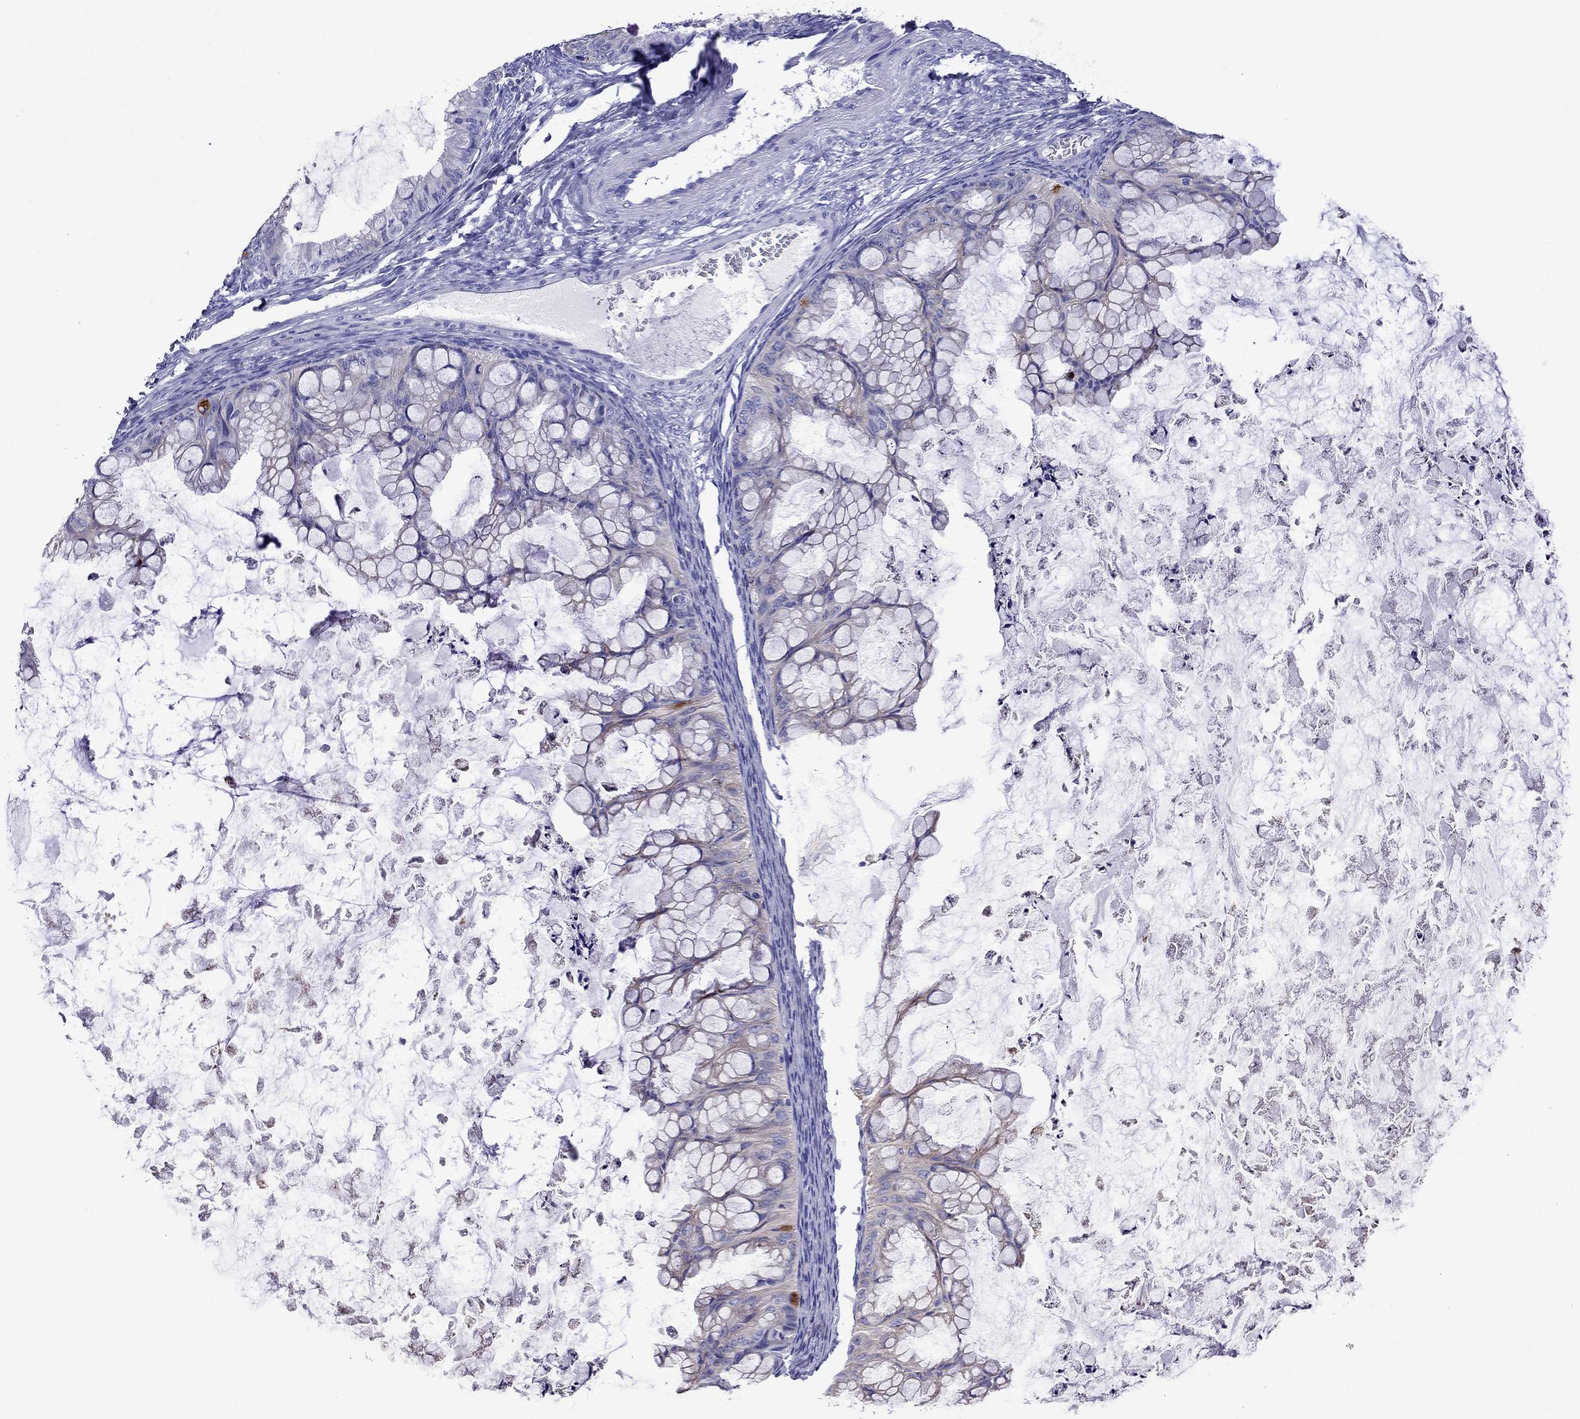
{"staining": {"intensity": "negative", "quantity": "none", "location": "none"}, "tissue": "ovarian cancer", "cell_type": "Tumor cells", "image_type": "cancer", "snomed": [{"axis": "morphology", "description": "Cystadenocarcinoma, mucinous, NOS"}, {"axis": "topography", "description": "Ovary"}], "caption": "Mucinous cystadenocarcinoma (ovarian) was stained to show a protein in brown. There is no significant staining in tumor cells. (DAB IHC, high magnification).", "gene": "SCG2", "patient": {"sex": "female", "age": 35}}